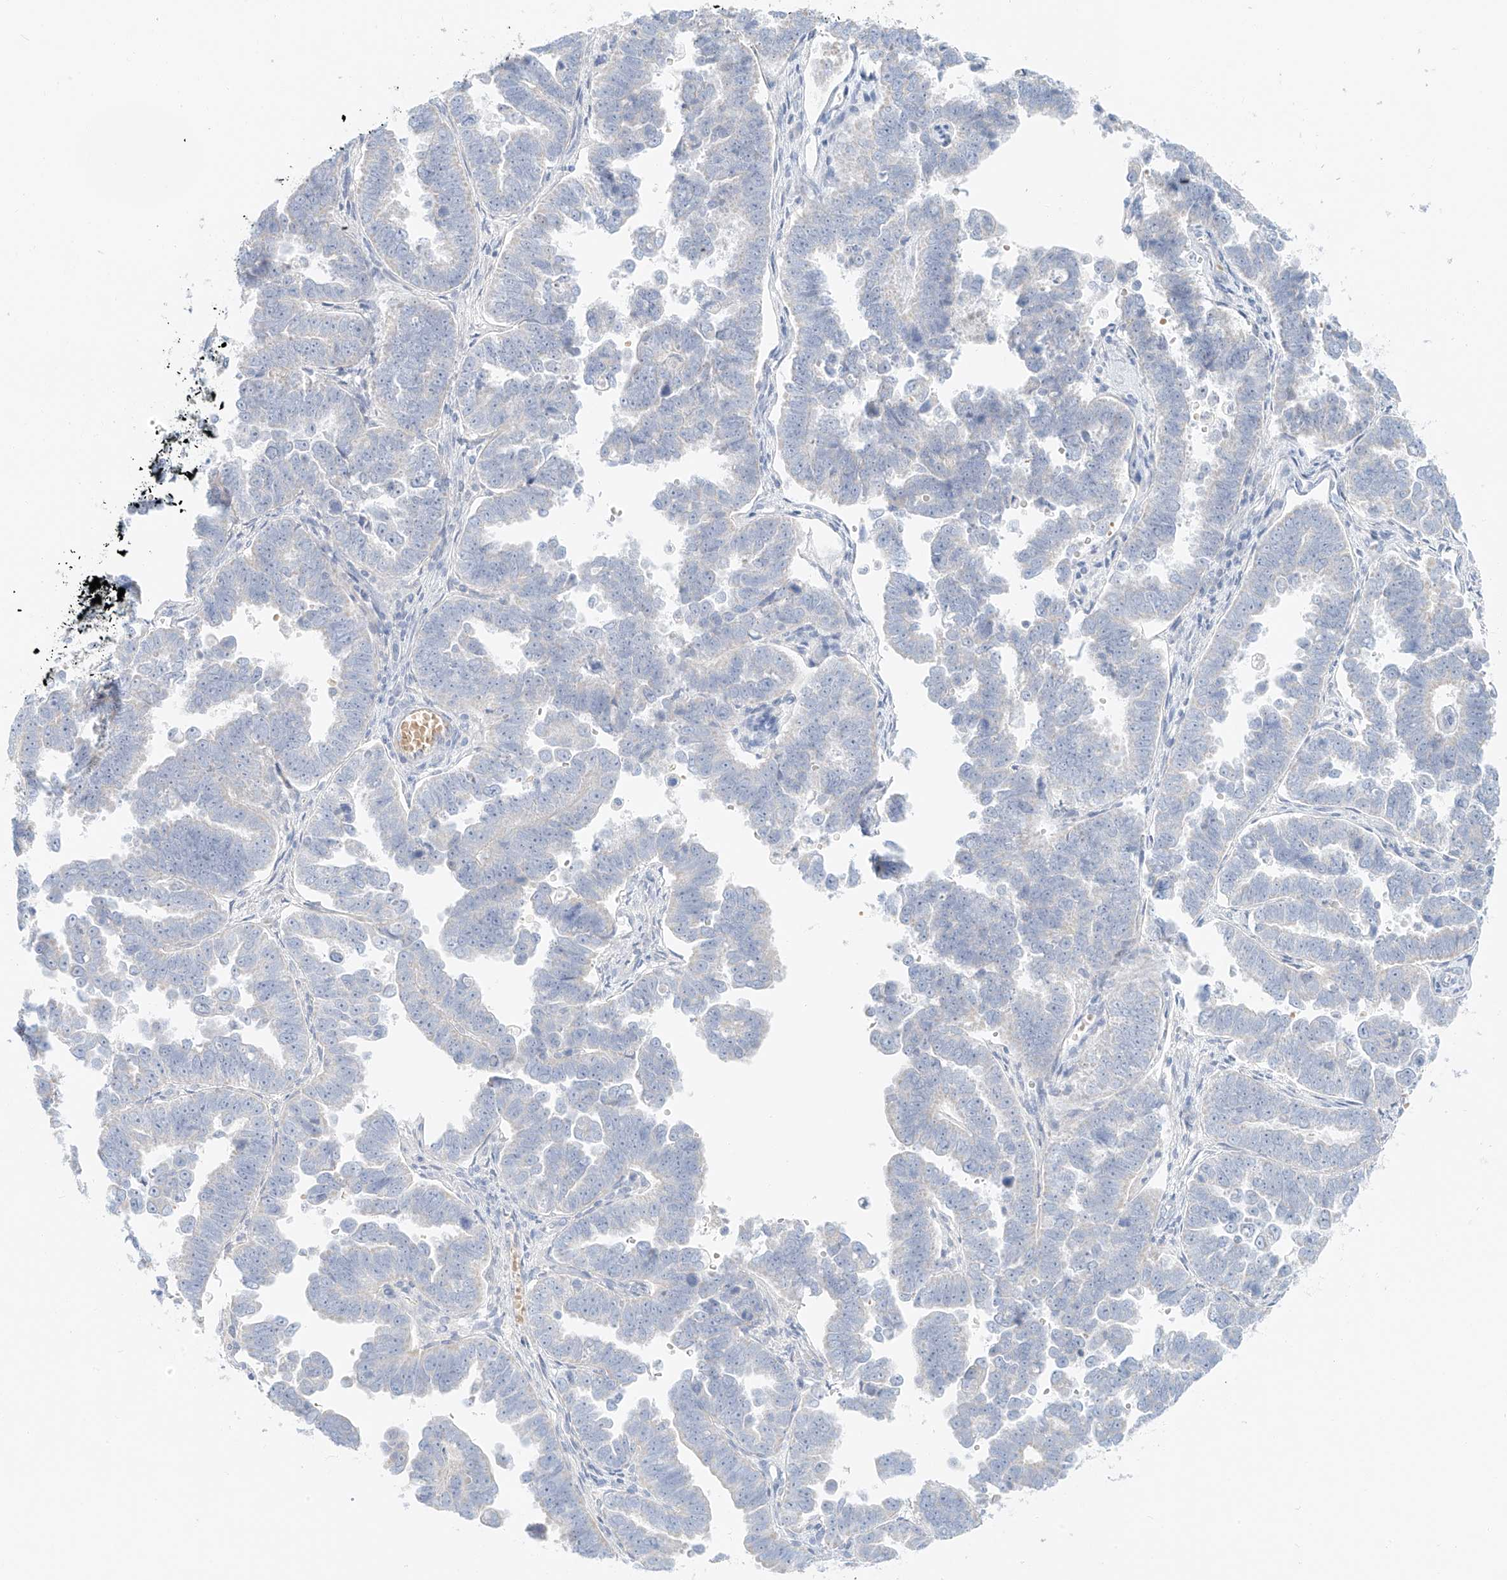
{"staining": {"intensity": "negative", "quantity": "none", "location": "none"}, "tissue": "endometrial cancer", "cell_type": "Tumor cells", "image_type": "cancer", "snomed": [{"axis": "morphology", "description": "Adenocarcinoma, NOS"}, {"axis": "topography", "description": "Endometrium"}], "caption": "Human endometrial cancer (adenocarcinoma) stained for a protein using immunohistochemistry (IHC) displays no positivity in tumor cells.", "gene": "PGC", "patient": {"sex": "female", "age": 75}}